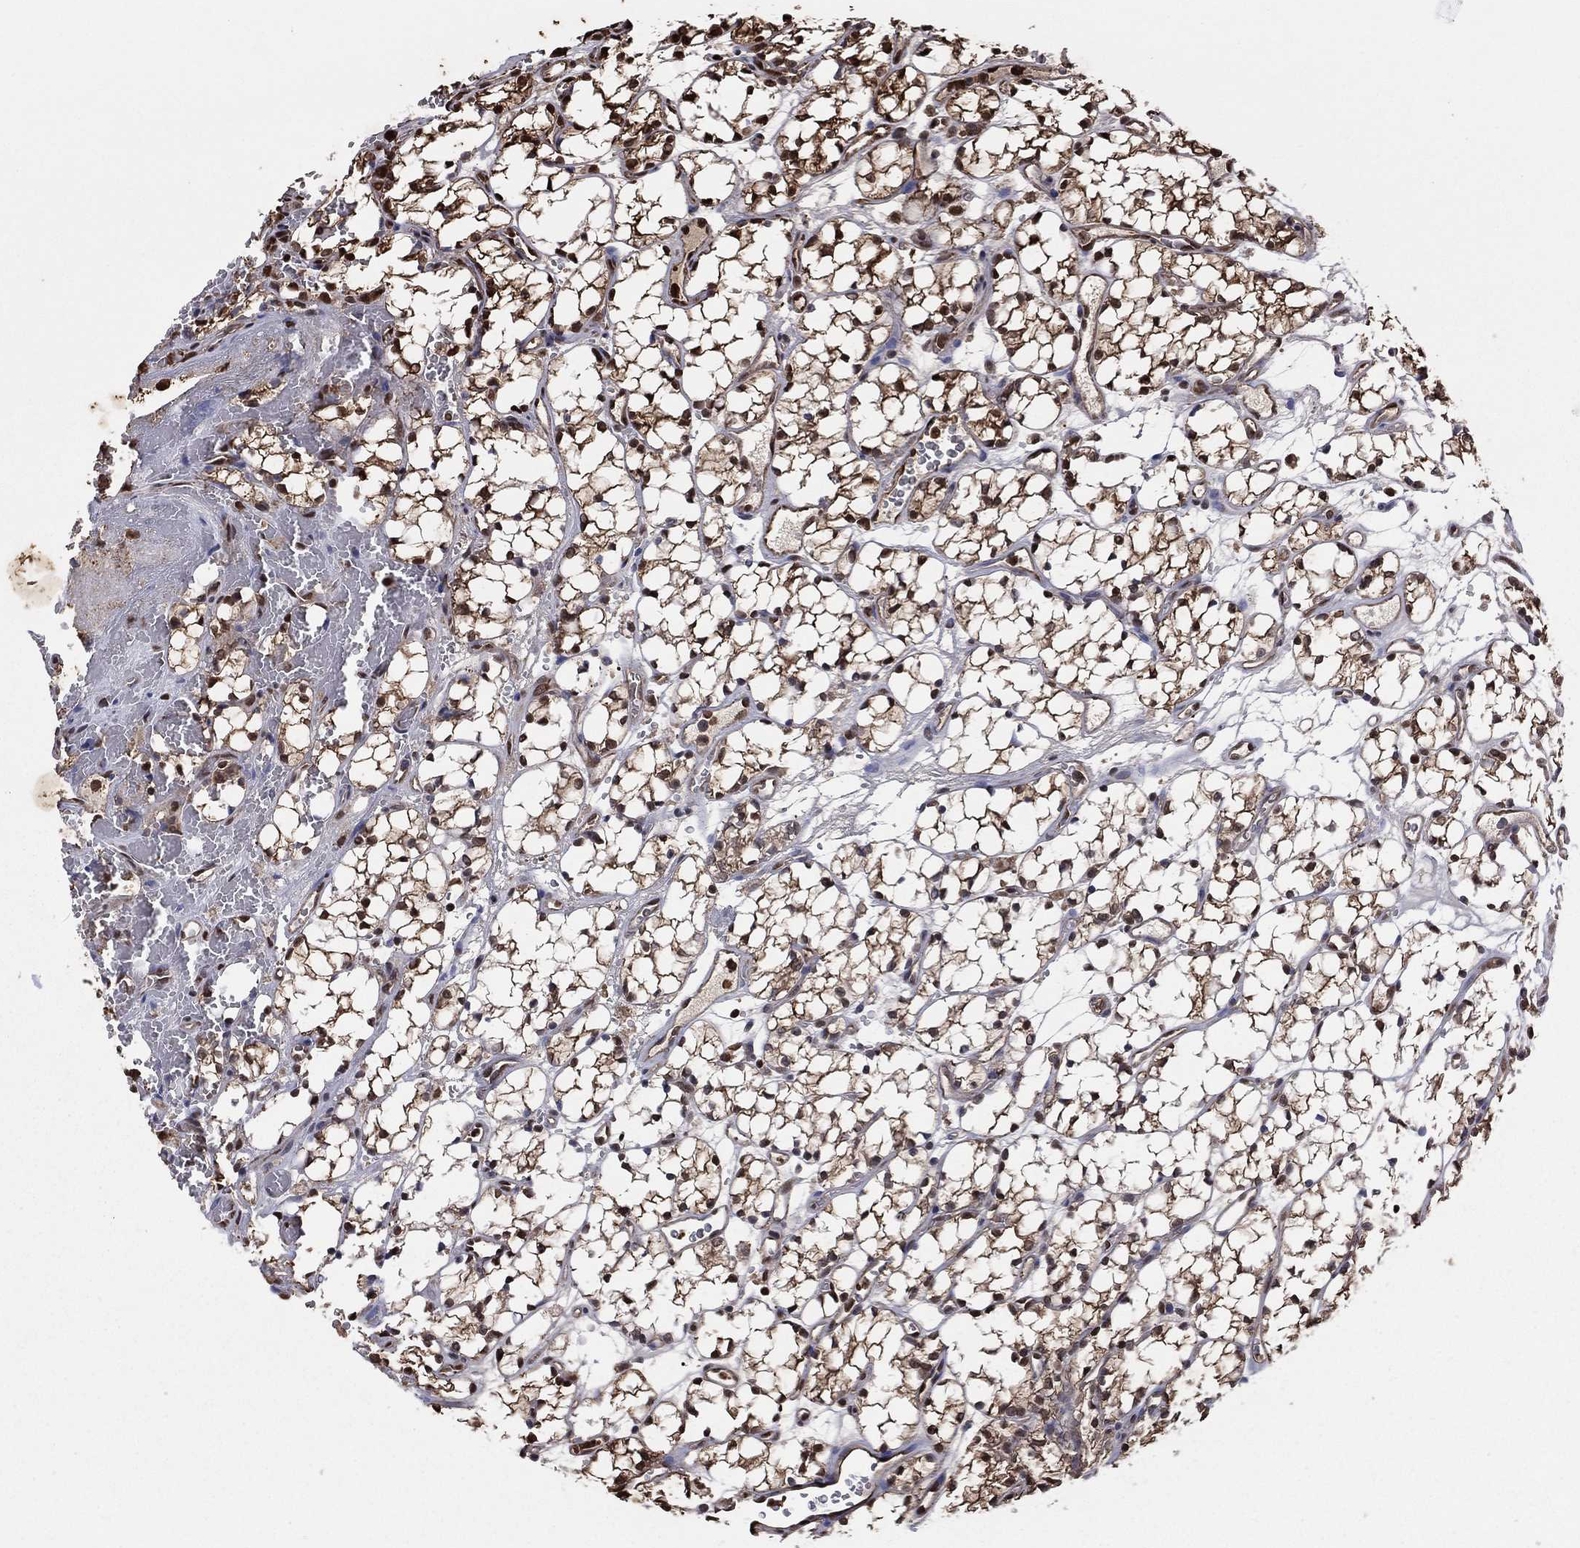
{"staining": {"intensity": "strong", "quantity": "25%-75%", "location": "nuclear"}, "tissue": "renal cancer", "cell_type": "Tumor cells", "image_type": "cancer", "snomed": [{"axis": "morphology", "description": "Adenocarcinoma, NOS"}, {"axis": "topography", "description": "Kidney"}], "caption": "A brown stain highlights strong nuclear expression of a protein in renal cancer (adenocarcinoma) tumor cells.", "gene": "GAPDH", "patient": {"sex": "female", "age": 69}}